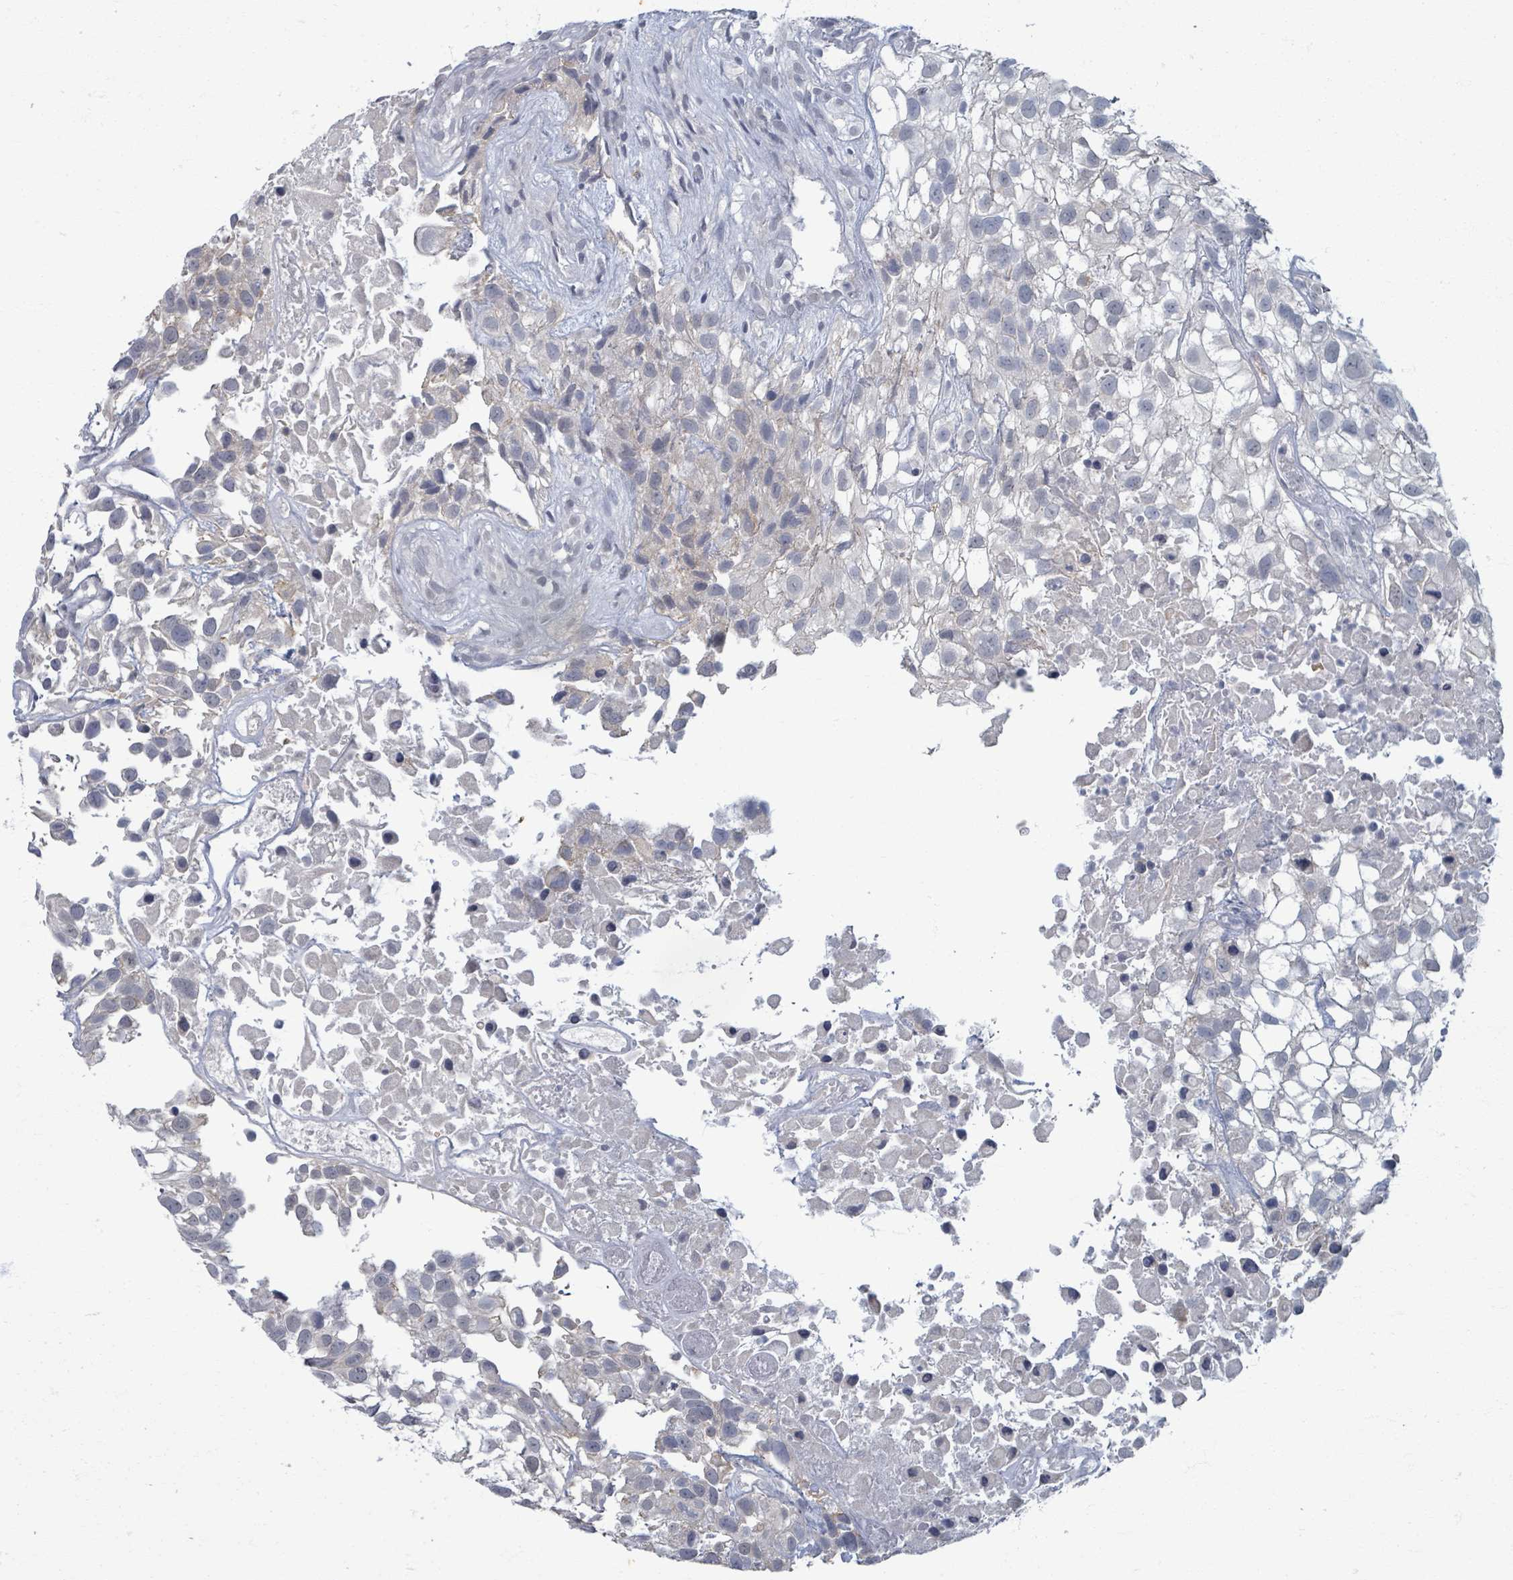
{"staining": {"intensity": "negative", "quantity": "none", "location": "none"}, "tissue": "urothelial cancer", "cell_type": "Tumor cells", "image_type": "cancer", "snomed": [{"axis": "morphology", "description": "Urothelial carcinoma, High grade"}, {"axis": "topography", "description": "Urinary bladder"}], "caption": "Immunohistochemistry (IHC) photomicrograph of high-grade urothelial carcinoma stained for a protein (brown), which exhibits no positivity in tumor cells.", "gene": "WNT11", "patient": {"sex": "male", "age": 56}}